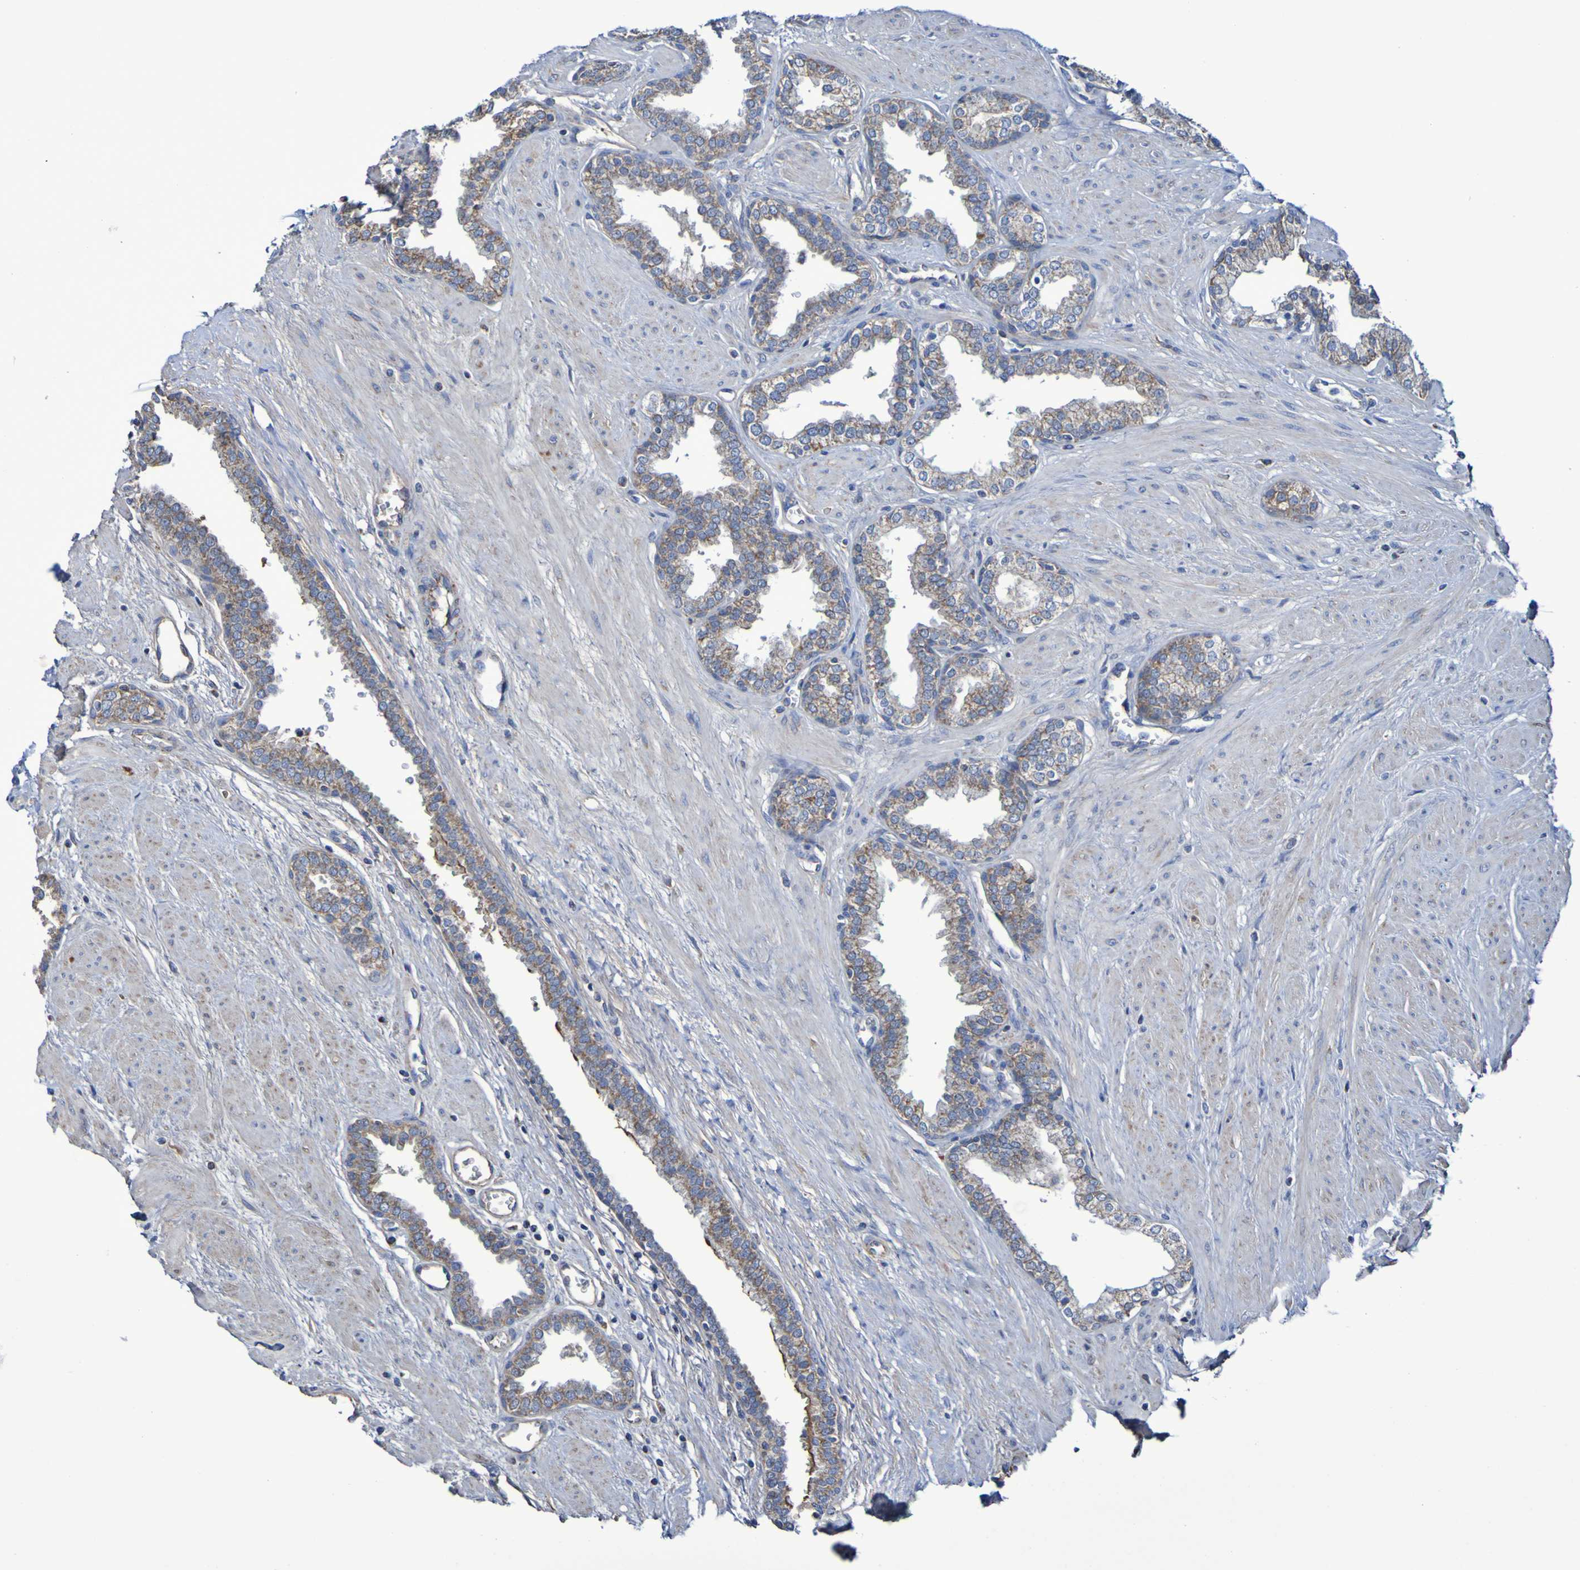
{"staining": {"intensity": "weak", "quantity": ">75%", "location": "cytoplasmic/membranous"}, "tissue": "prostate", "cell_type": "Glandular cells", "image_type": "normal", "snomed": [{"axis": "morphology", "description": "Normal tissue, NOS"}, {"axis": "topography", "description": "Prostate"}], "caption": "Immunohistochemistry (IHC) (DAB) staining of unremarkable prostate displays weak cytoplasmic/membranous protein expression in approximately >75% of glandular cells.", "gene": "CNTN2", "patient": {"sex": "male", "age": 51}}